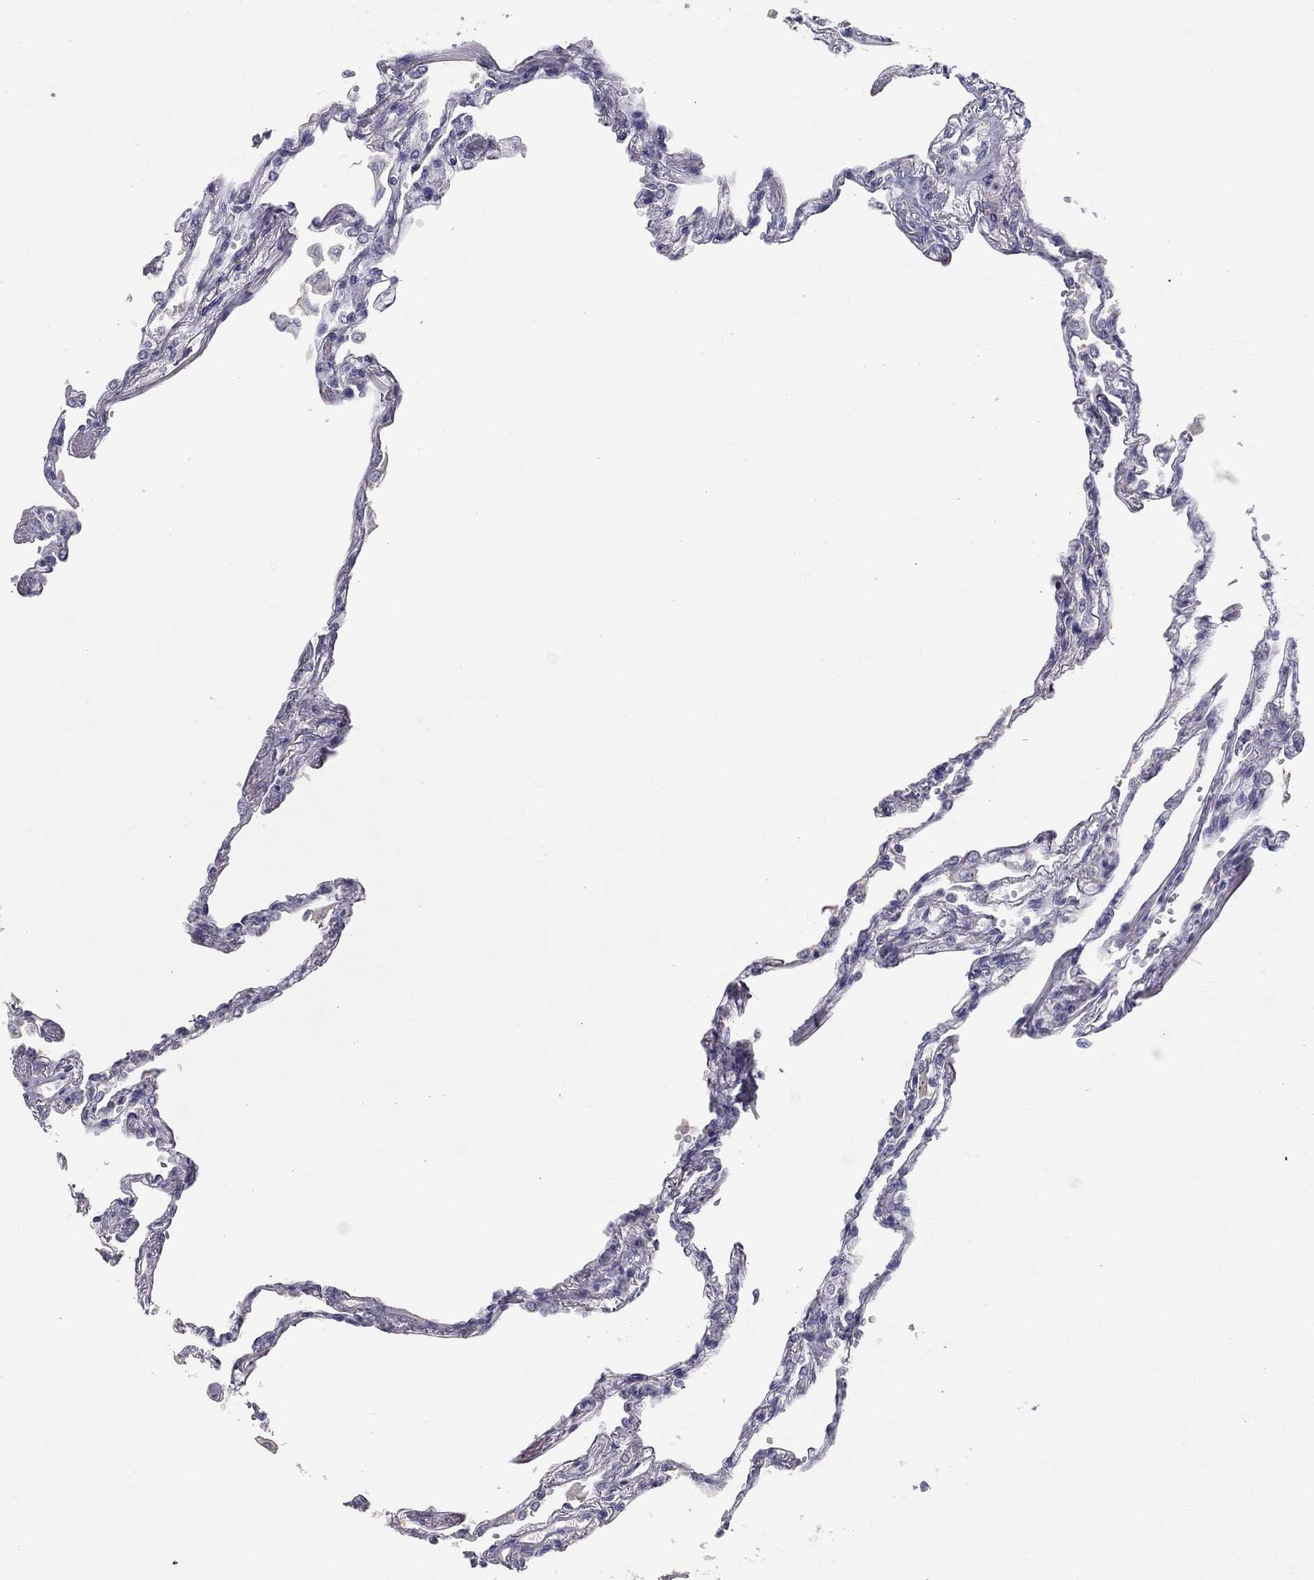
{"staining": {"intensity": "negative", "quantity": "none", "location": "none"}, "tissue": "lung", "cell_type": "Alveolar cells", "image_type": "normal", "snomed": [{"axis": "morphology", "description": "Normal tissue, NOS"}, {"axis": "topography", "description": "Lung"}], "caption": "This is an IHC micrograph of normal human lung. There is no positivity in alveolar cells.", "gene": "MUC13", "patient": {"sex": "male", "age": 78}}